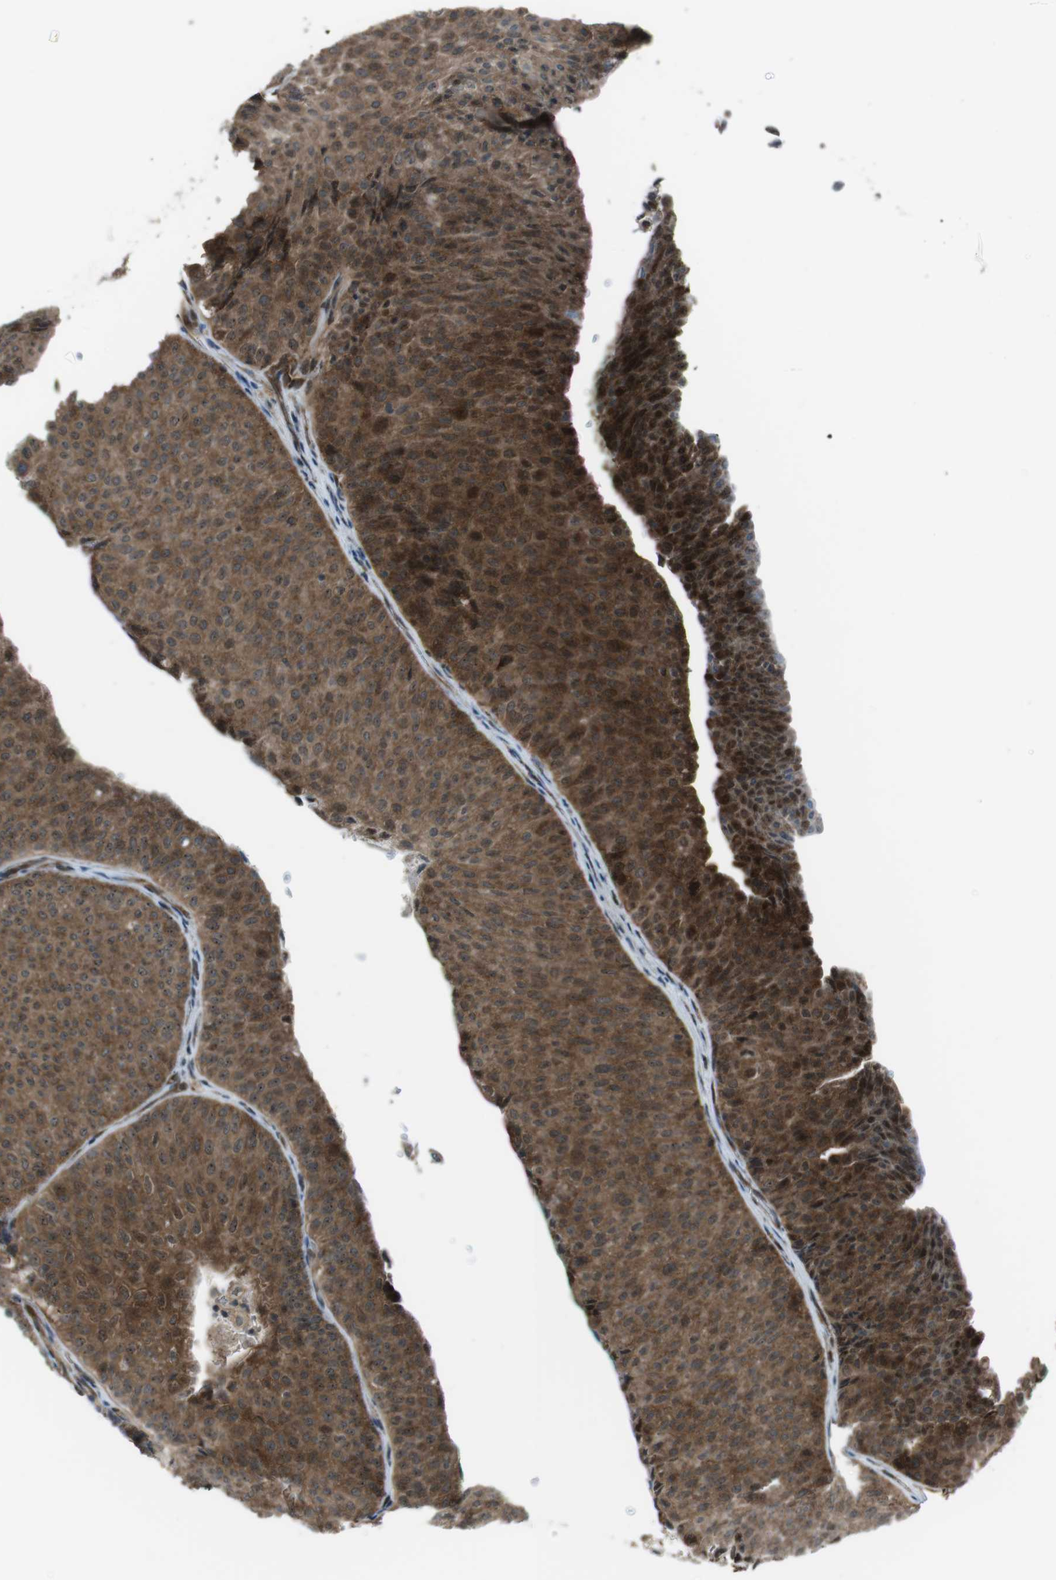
{"staining": {"intensity": "moderate", "quantity": ">75%", "location": "cytoplasmic/membranous"}, "tissue": "urothelial cancer", "cell_type": "Tumor cells", "image_type": "cancer", "snomed": [{"axis": "morphology", "description": "Urothelial carcinoma, Low grade"}, {"axis": "topography", "description": "Urinary bladder"}], "caption": "Protein expression analysis of low-grade urothelial carcinoma shows moderate cytoplasmic/membranous expression in approximately >75% of tumor cells. The protein of interest is shown in brown color, while the nuclei are stained blue.", "gene": "CSNK1D", "patient": {"sex": "male", "age": 78}}